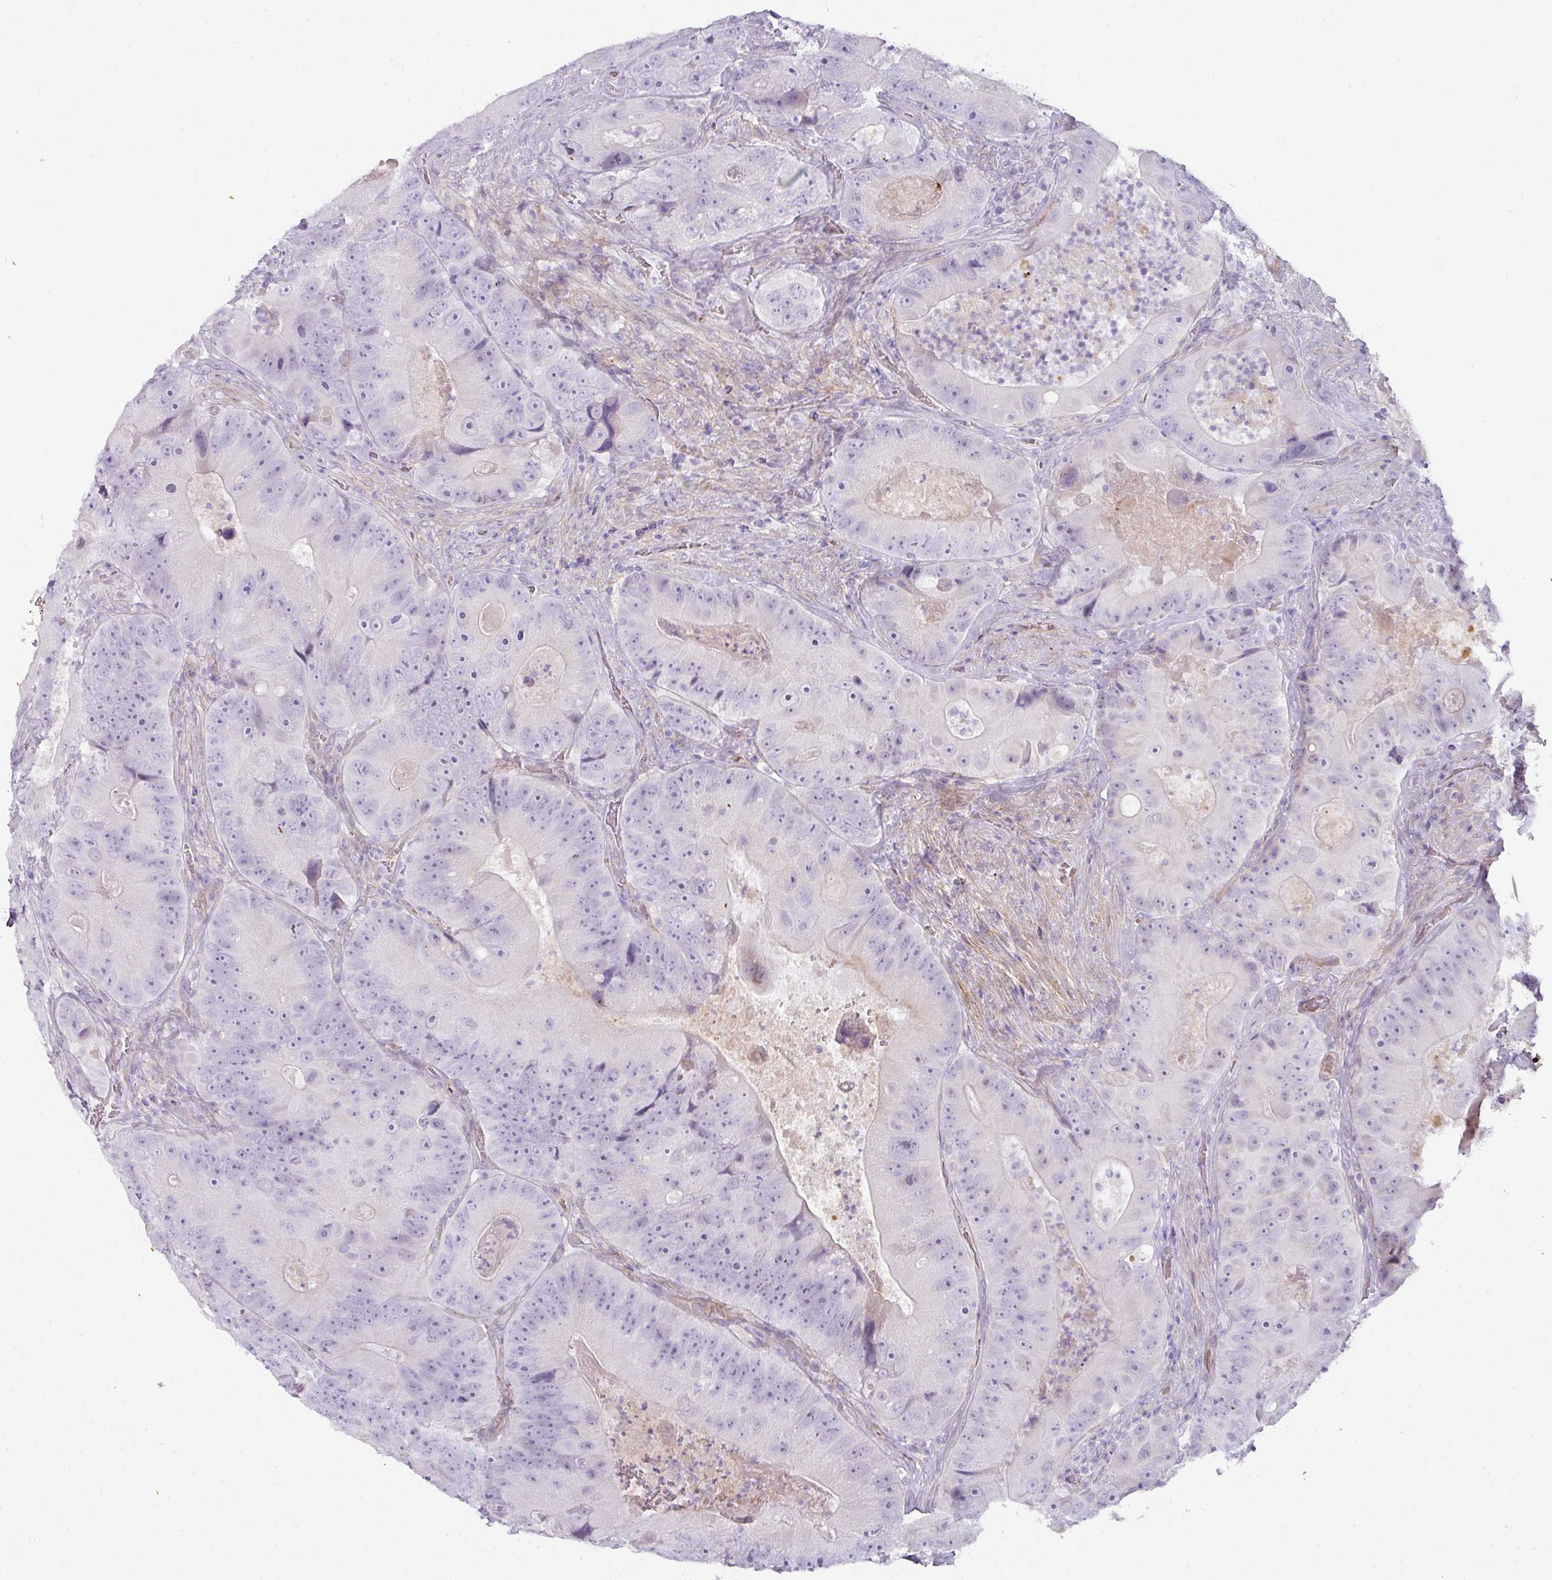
{"staining": {"intensity": "negative", "quantity": "none", "location": "none"}, "tissue": "colorectal cancer", "cell_type": "Tumor cells", "image_type": "cancer", "snomed": [{"axis": "morphology", "description": "Adenocarcinoma, NOS"}, {"axis": "topography", "description": "Colon"}], "caption": "The photomicrograph demonstrates no significant staining in tumor cells of adenocarcinoma (colorectal). (DAB immunohistochemistry (IHC) visualized using brightfield microscopy, high magnification).", "gene": "OR52N1", "patient": {"sex": "female", "age": 86}}